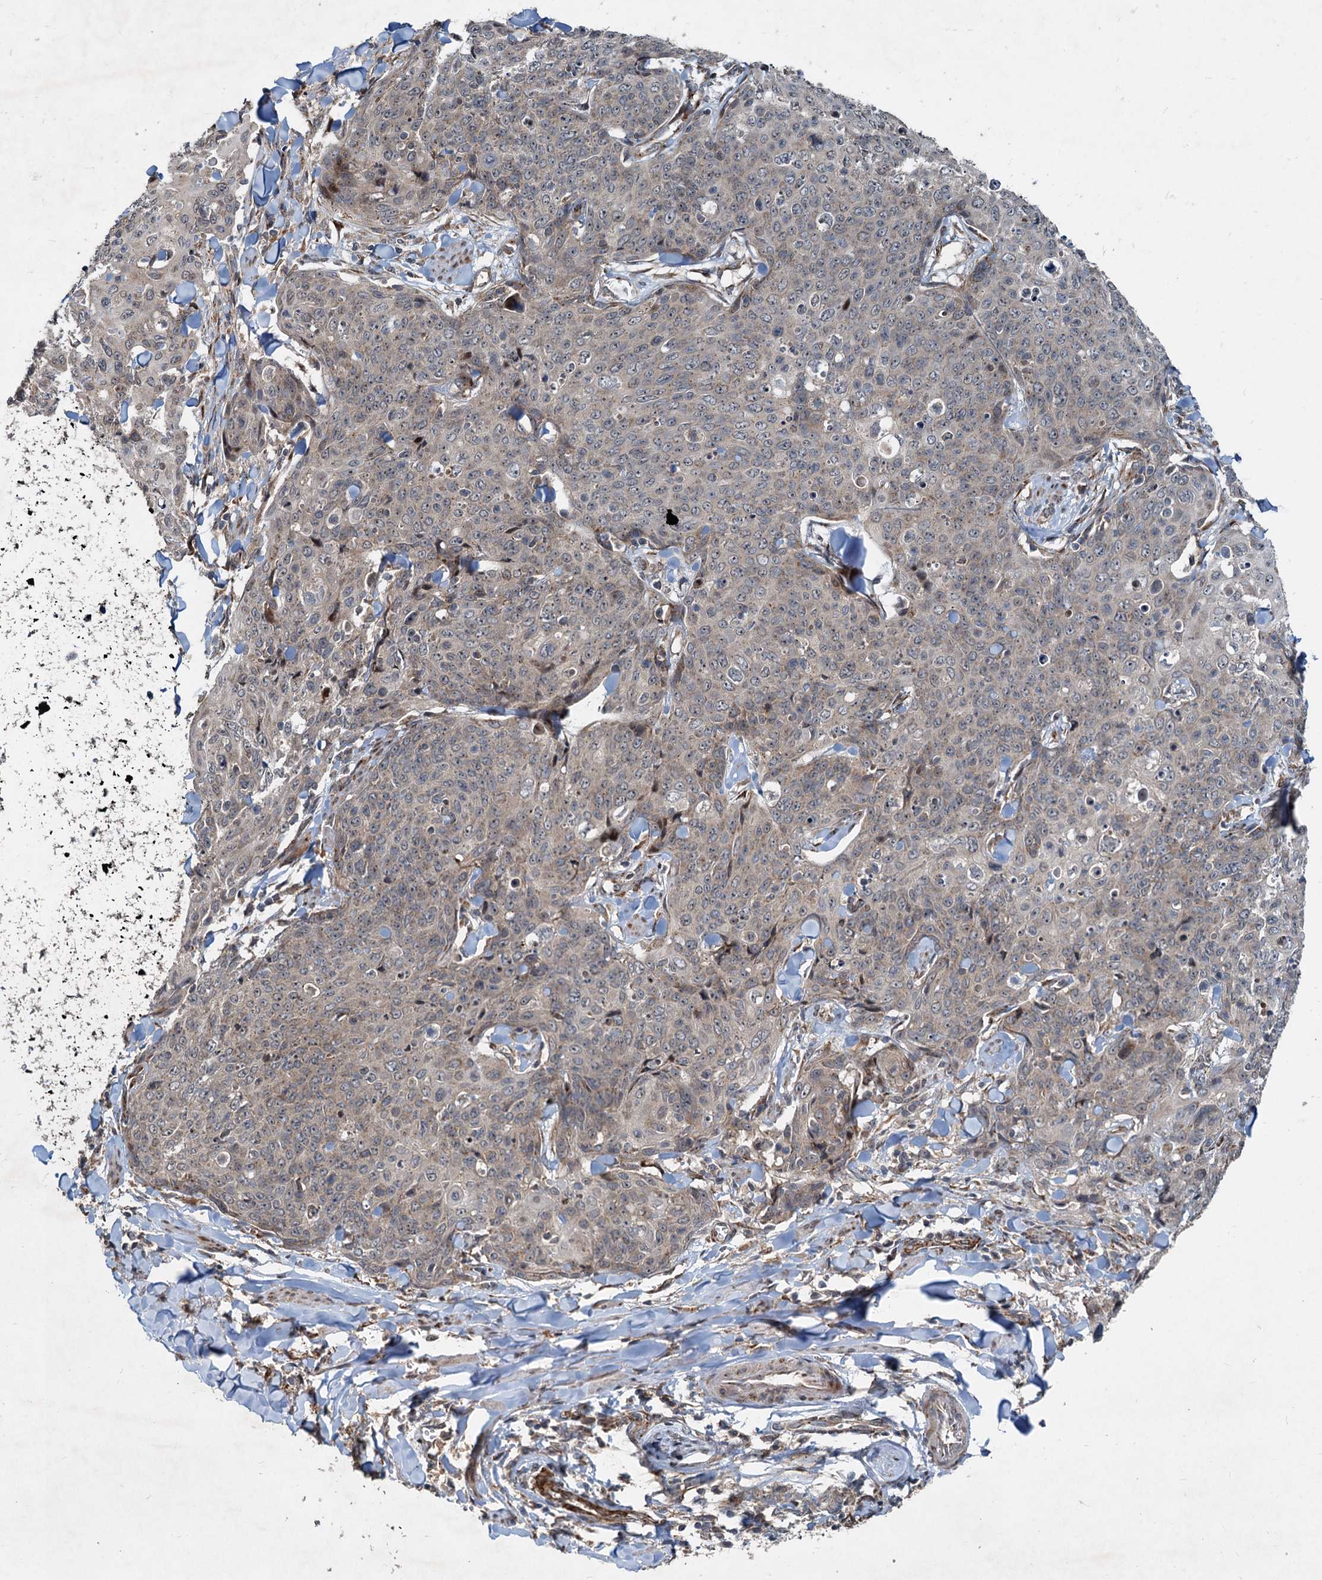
{"staining": {"intensity": "weak", "quantity": "25%-75%", "location": "cytoplasmic/membranous"}, "tissue": "skin cancer", "cell_type": "Tumor cells", "image_type": "cancer", "snomed": [{"axis": "morphology", "description": "Squamous cell carcinoma, NOS"}, {"axis": "topography", "description": "Skin"}, {"axis": "topography", "description": "Vulva"}], "caption": "IHC of human skin cancer reveals low levels of weak cytoplasmic/membranous positivity in approximately 25%-75% of tumor cells.", "gene": "CEP68", "patient": {"sex": "female", "age": 85}}